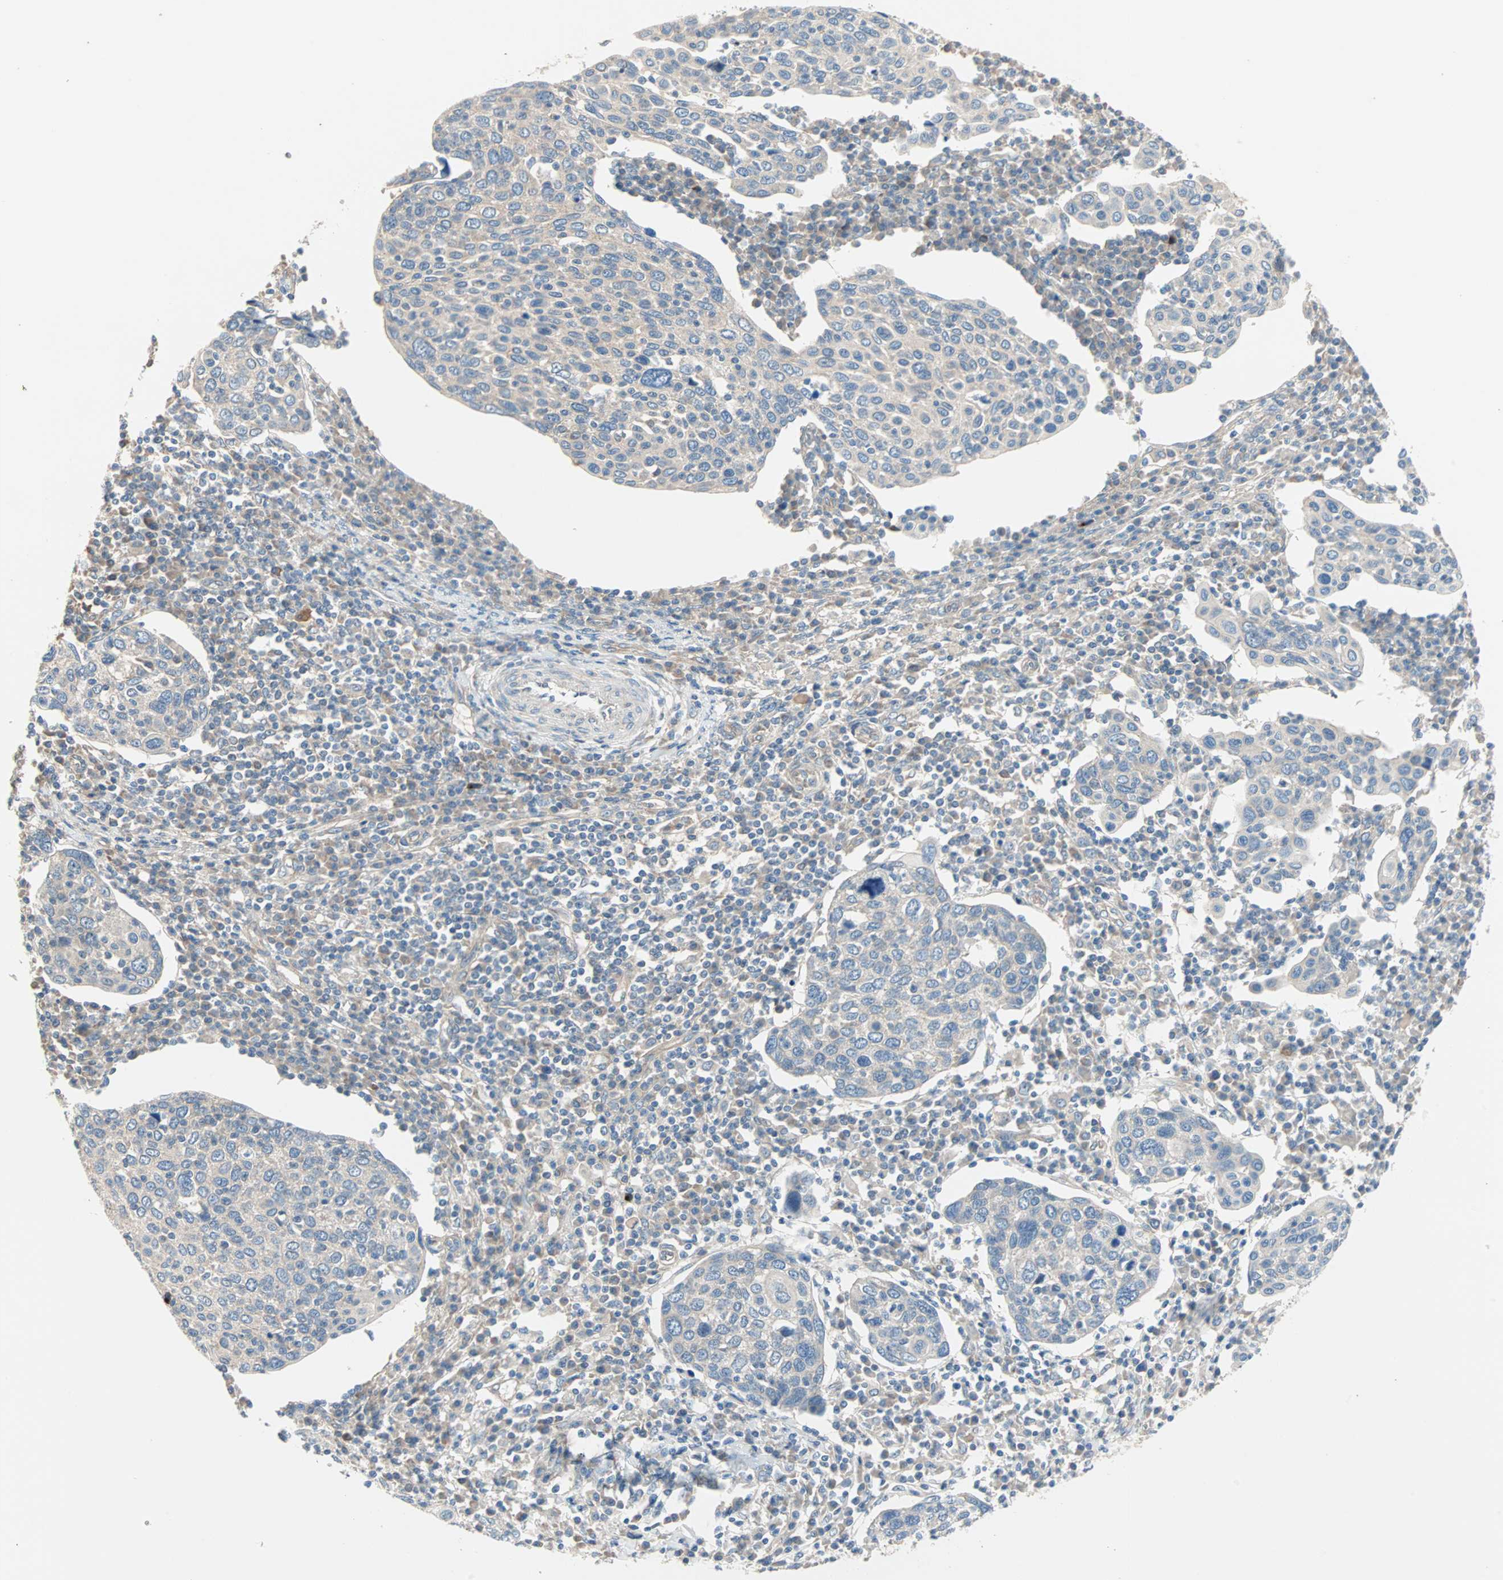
{"staining": {"intensity": "negative", "quantity": "none", "location": "none"}, "tissue": "cervical cancer", "cell_type": "Tumor cells", "image_type": "cancer", "snomed": [{"axis": "morphology", "description": "Squamous cell carcinoma, NOS"}, {"axis": "topography", "description": "Cervix"}], "caption": "This is an immunohistochemistry micrograph of human cervical squamous cell carcinoma. There is no positivity in tumor cells.", "gene": "PDE8A", "patient": {"sex": "female", "age": 40}}